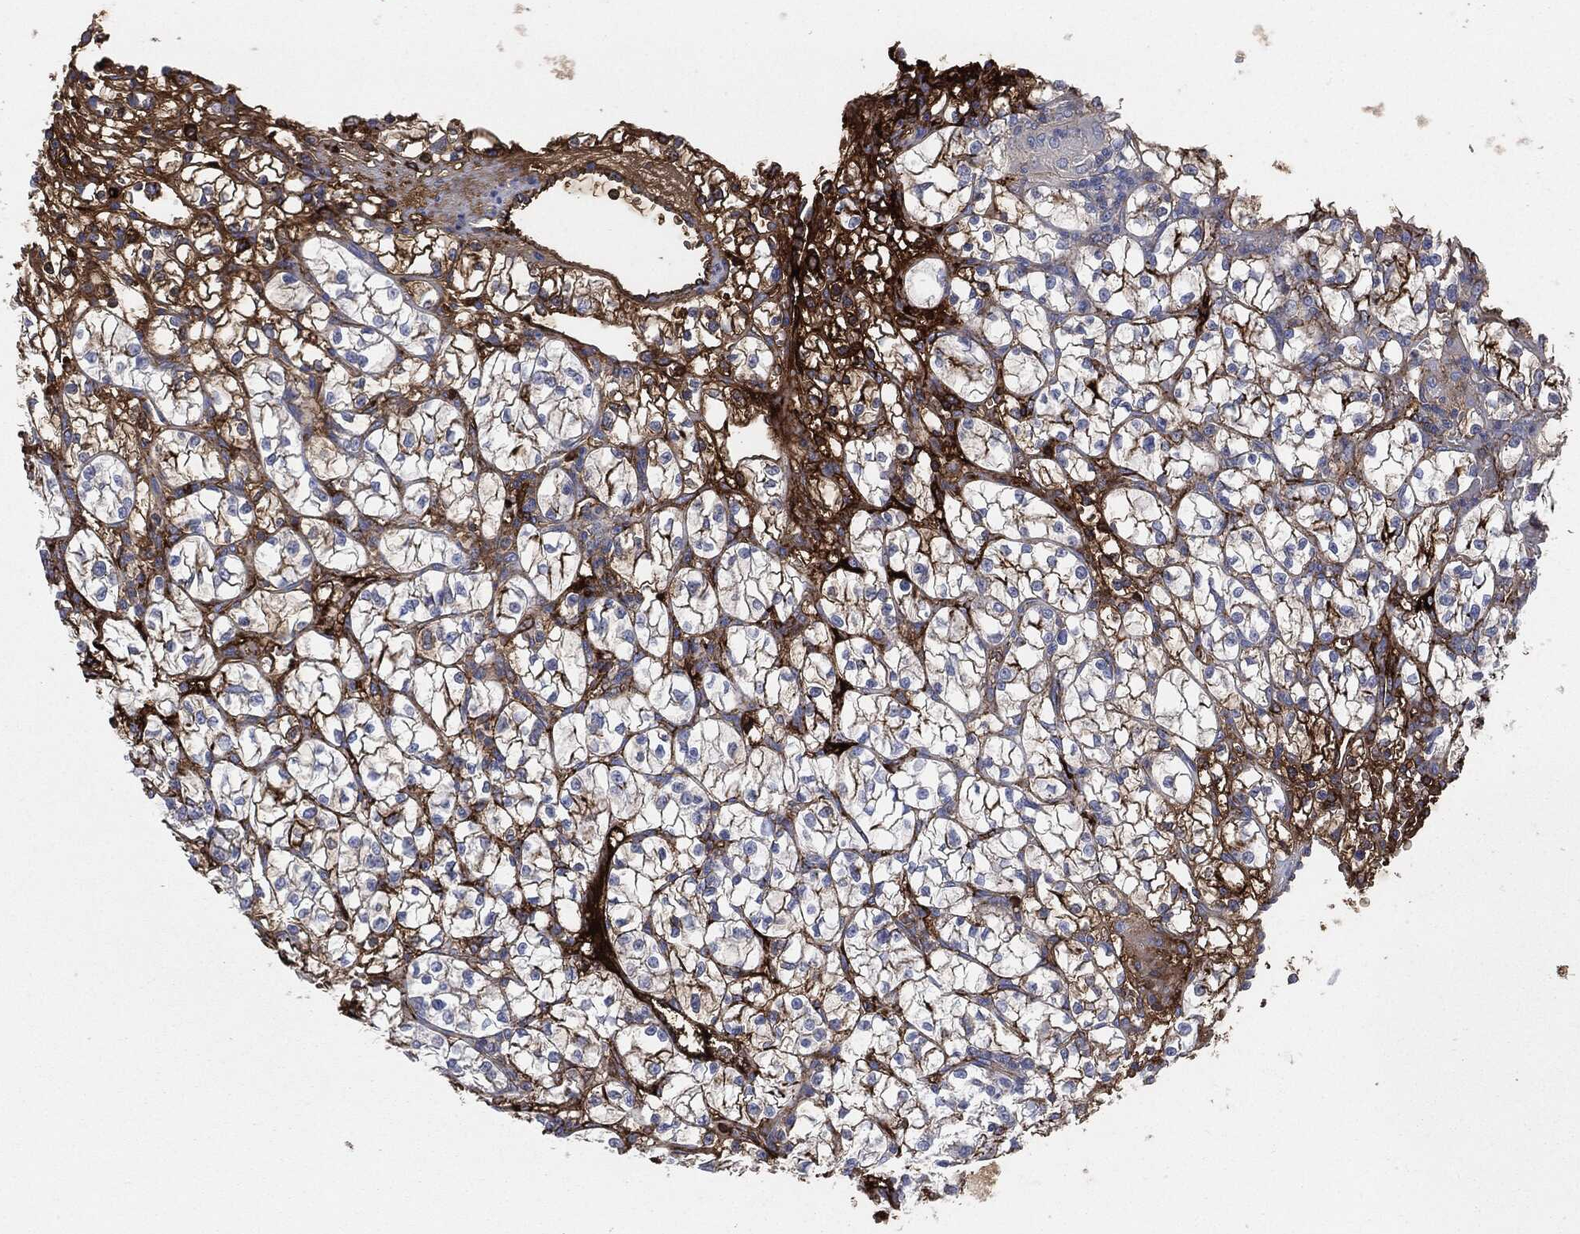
{"staining": {"intensity": "strong", "quantity": "25%-75%", "location": "cytoplasmic/membranous"}, "tissue": "renal cancer", "cell_type": "Tumor cells", "image_type": "cancer", "snomed": [{"axis": "morphology", "description": "Adenocarcinoma, NOS"}, {"axis": "topography", "description": "Kidney"}], "caption": "Adenocarcinoma (renal) stained for a protein (brown) displays strong cytoplasmic/membranous positive positivity in approximately 25%-75% of tumor cells.", "gene": "APOB", "patient": {"sex": "female", "age": 64}}